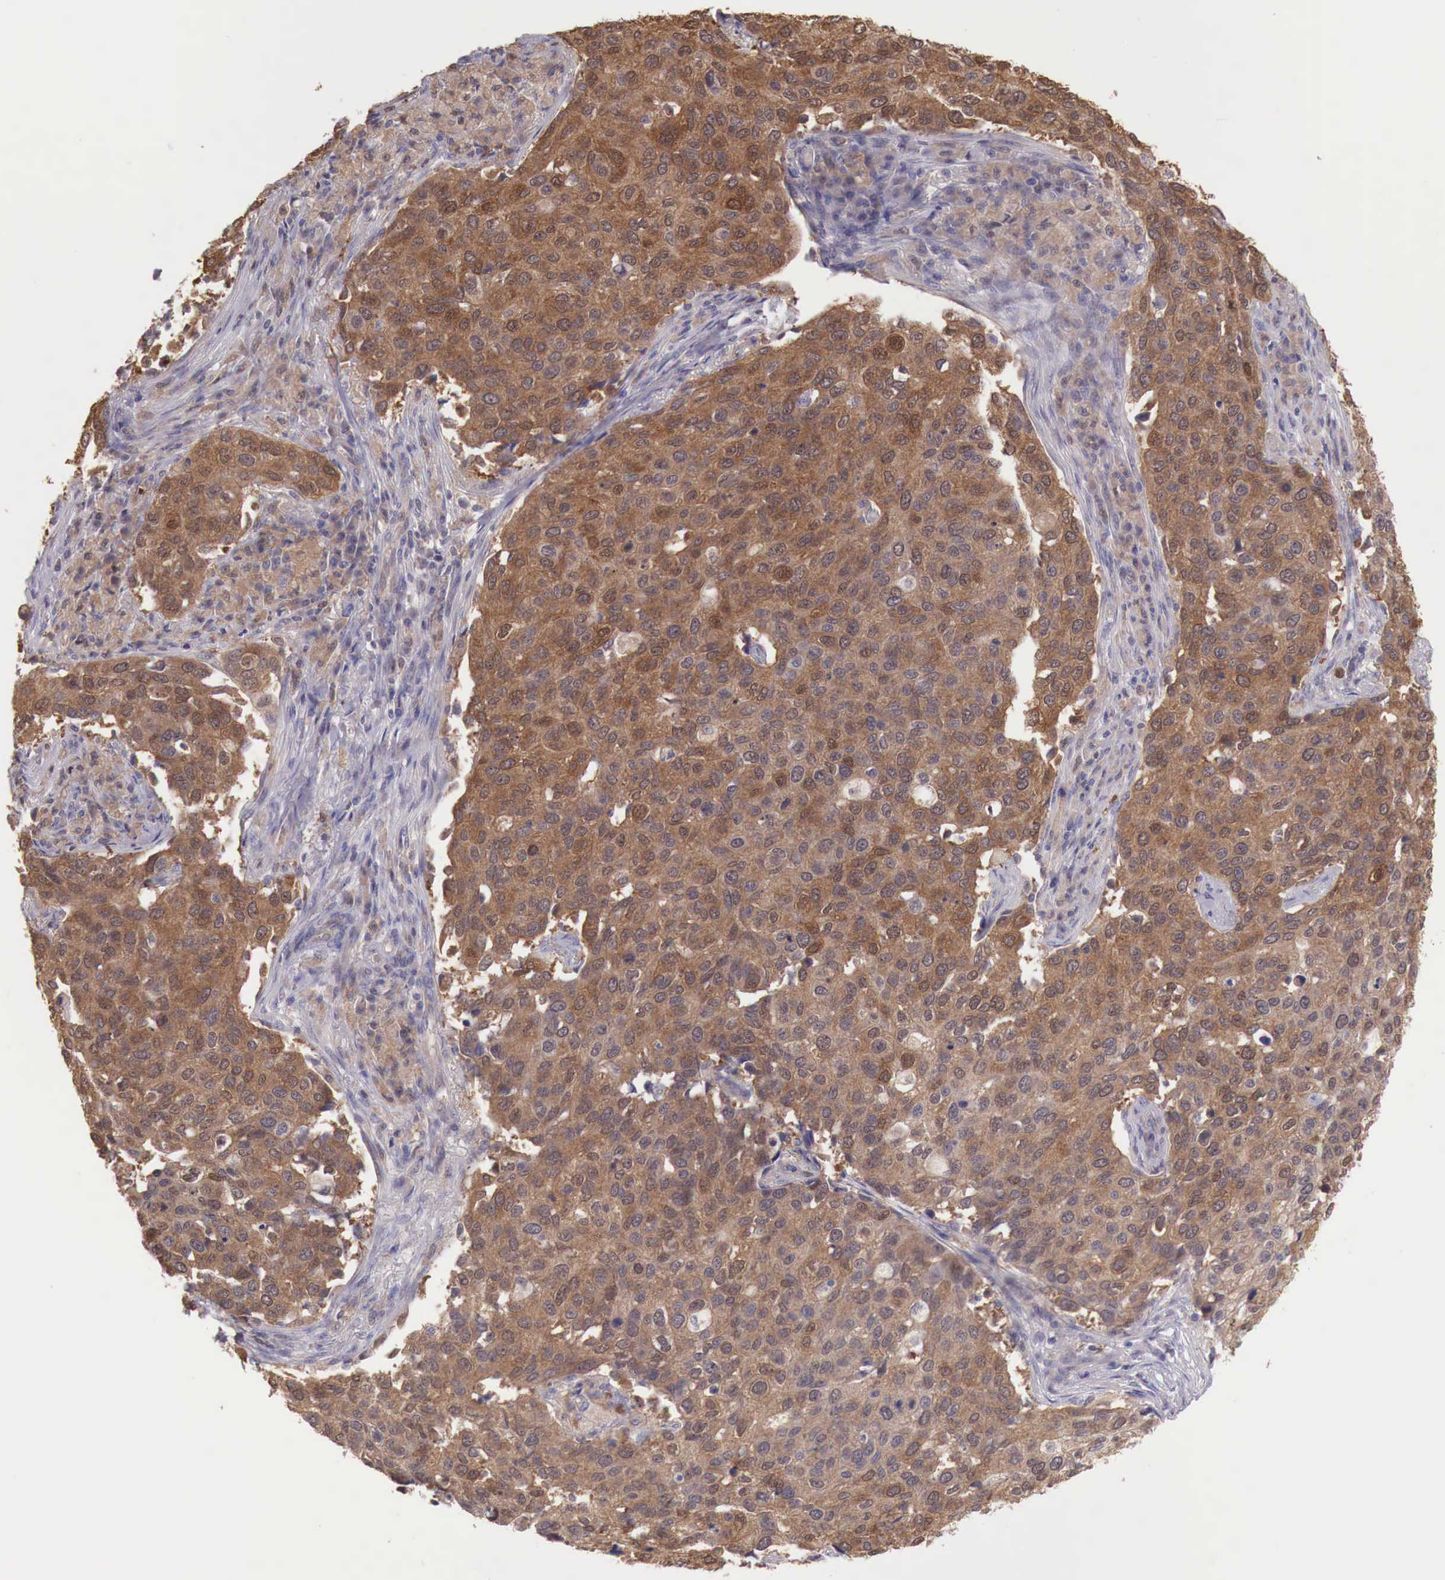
{"staining": {"intensity": "strong", "quantity": ">75%", "location": "cytoplasmic/membranous"}, "tissue": "cervical cancer", "cell_type": "Tumor cells", "image_type": "cancer", "snomed": [{"axis": "morphology", "description": "Squamous cell carcinoma, NOS"}, {"axis": "topography", "description": "Cervix"}], "caption": "Human squamous cell carcinoma (cervical) stained with a brown dye shows strong cytoplasmic/membranous positive positivity in approximately >75% of tumor cells.", "gene": "GAB2", "patient": {"sex": "female", "age": 54}}